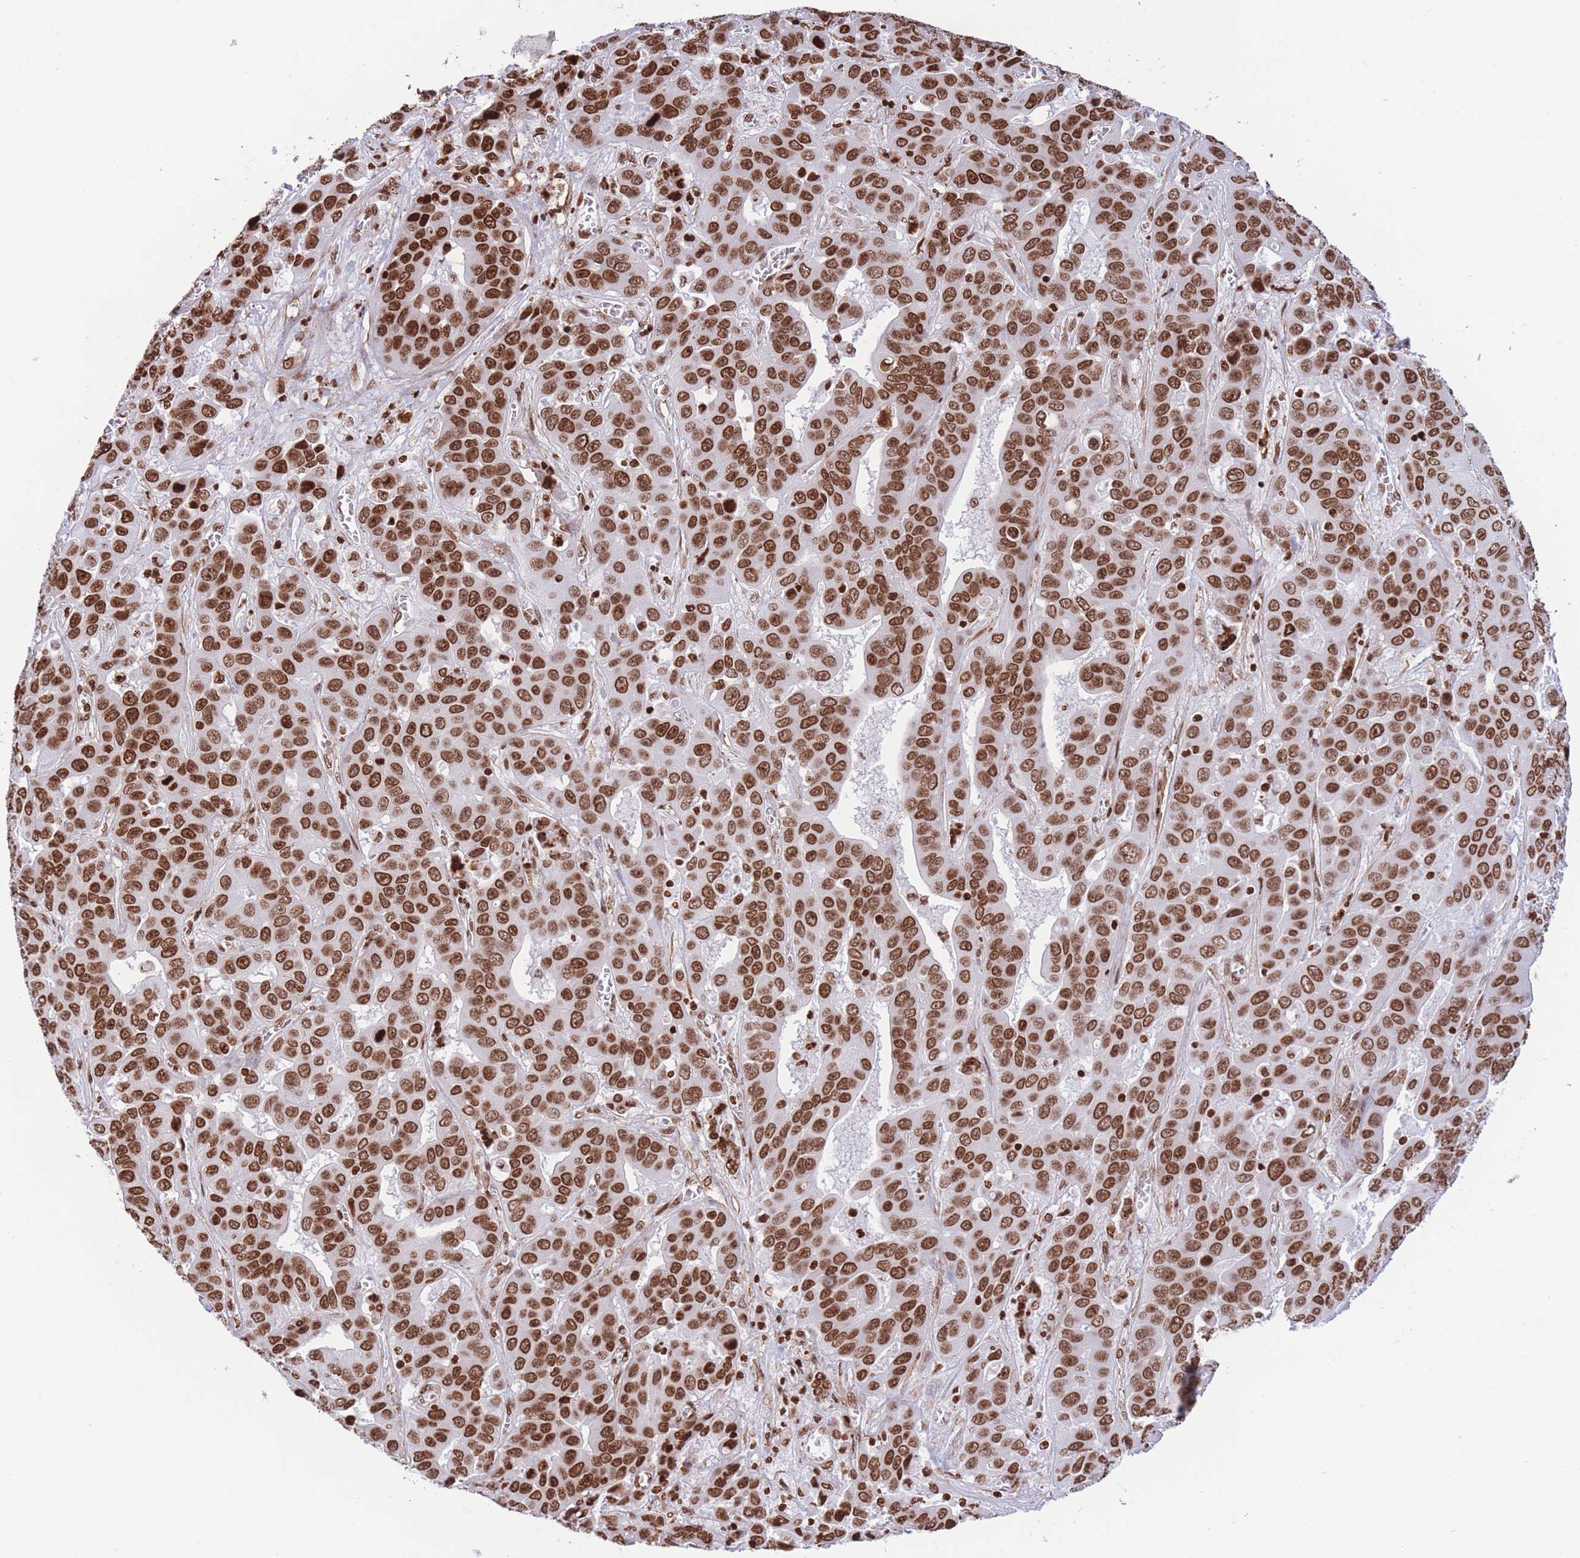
{"staining": {"intensity": "strong", "quantity": ">75%", "location": "nuclear"}, "tissue": "liver cancer", "cell_type": "Tumor cells", "image_type": "cancer", "snomed": [{"axis": "morphology", "description": "Cholangiocarcinoma"}, {"axis": "topography", "description": "Liver"}], "caption": "Immunohistochemistry histopathology image of liver cancer stained for a protein (brown), which displays high levels of strong nuclear expression in approximately >75% of tumor cells.", "gene": "H2BC11", "patient": {"sex": "female", "age": 52}}